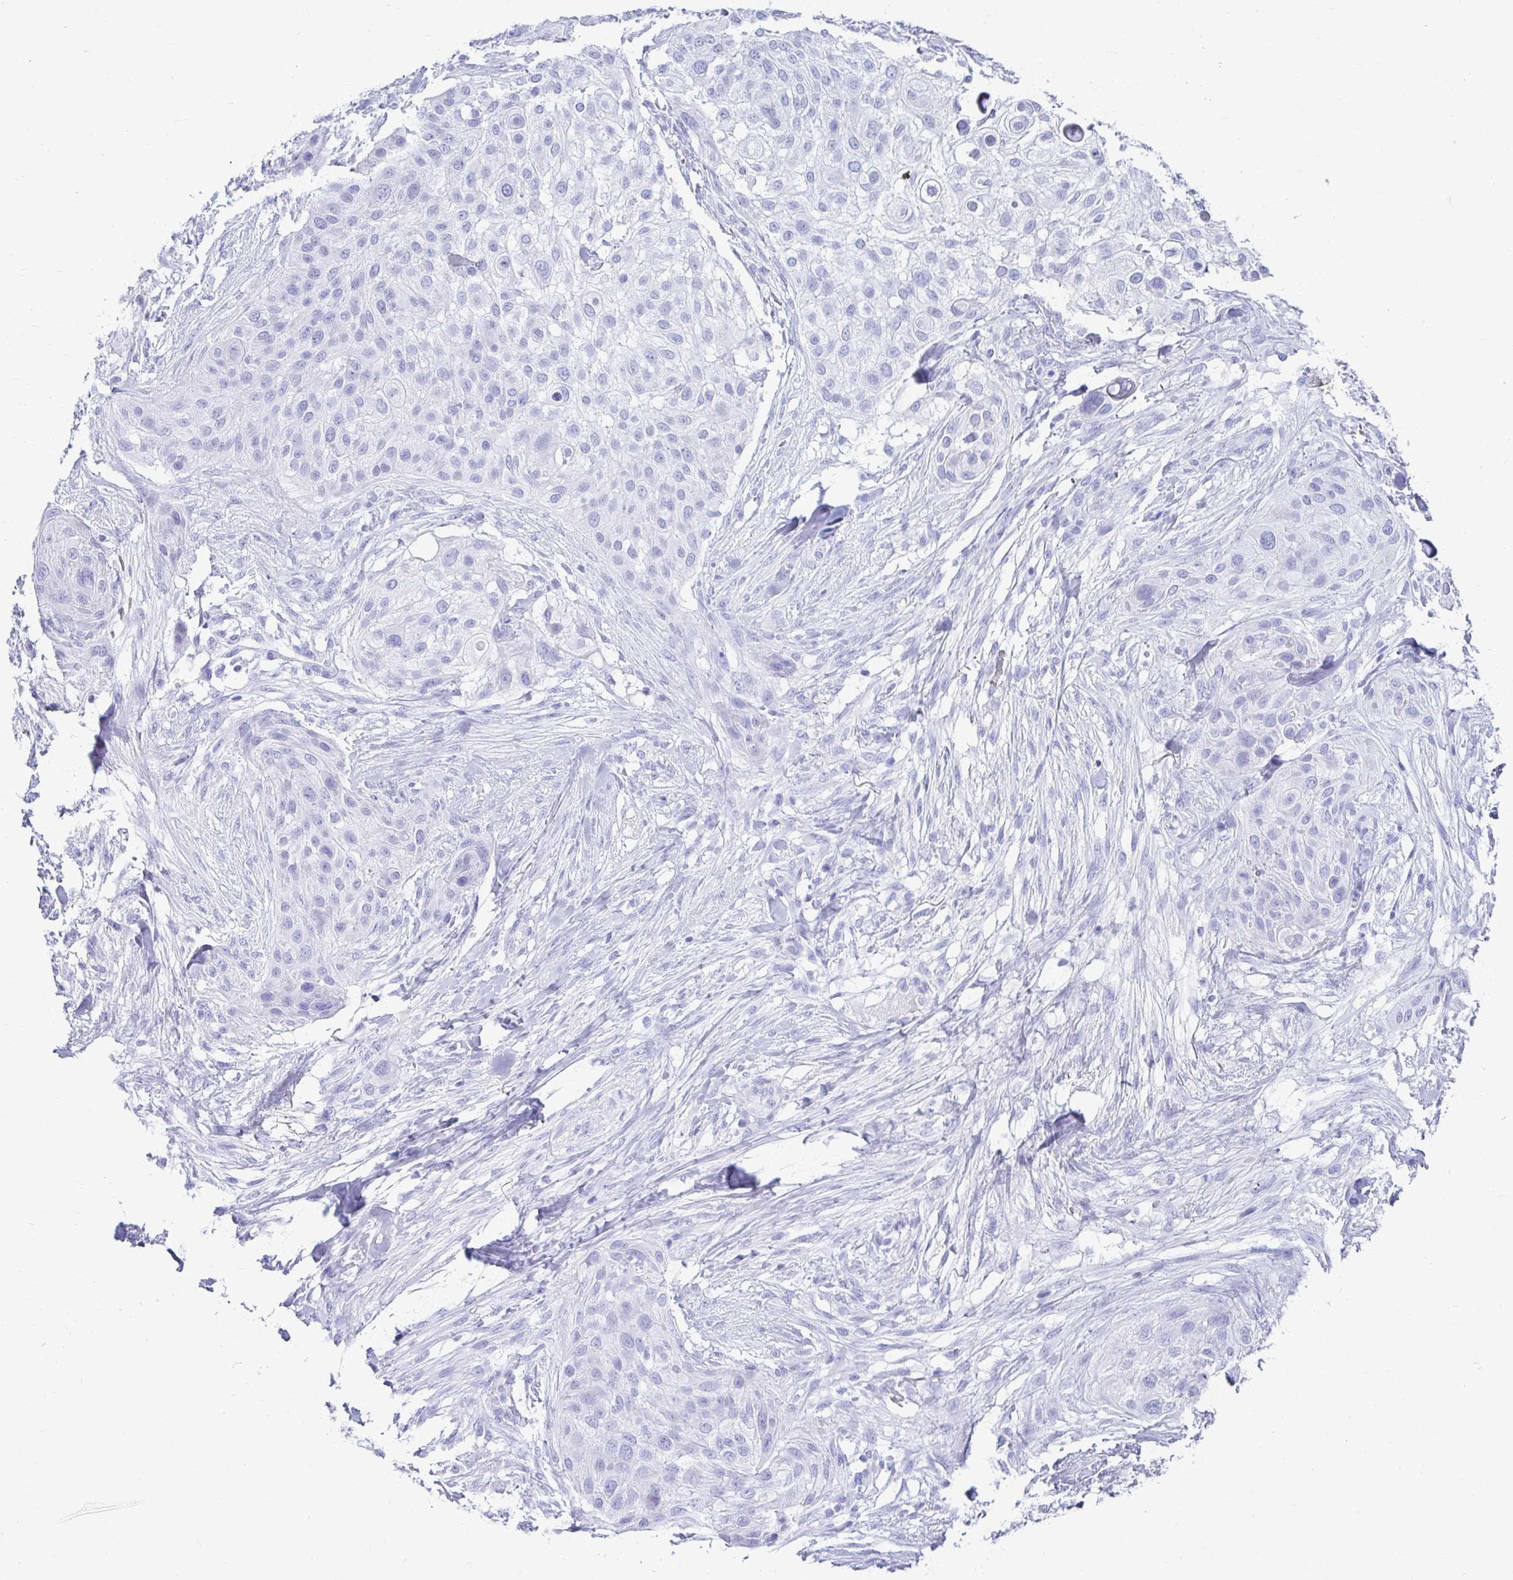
{"staining": {"intensity": "negative", "quantity": "none", "location": "none"}, "tissue": "skin cancer", "cell_type": "Tumor cells", "image_type": "cancer", "snomed": [{"axis": "morphology", "description": "Squamous cell carcinoma, NOS"}, {"axis": "topography", "description": "Skin"}], "caption": "Immunohistochemical staining of skin squamous cell carcinoma demonstrates no significant expression in tumor cells.", "gene": "ATP4B", "patient": {"sex": "female", "age": 87}}